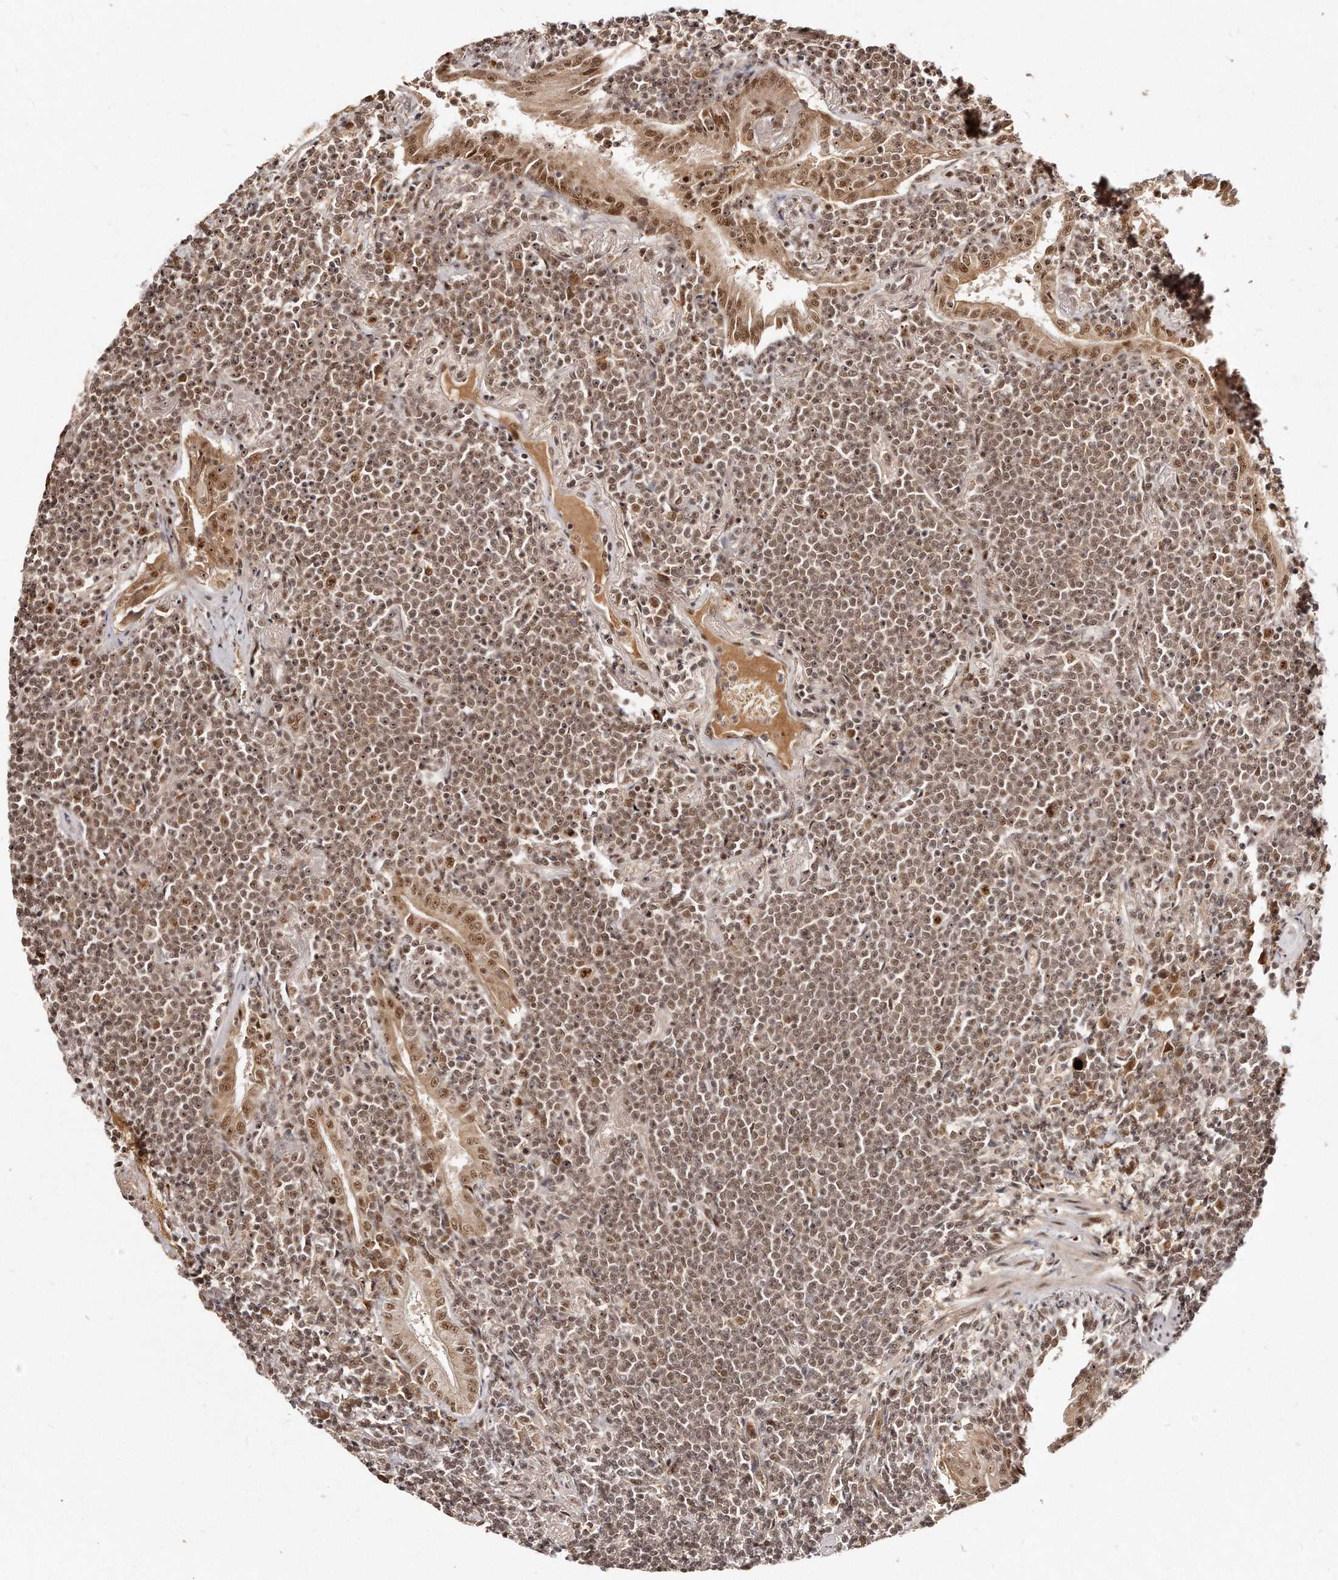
{"staining": {"intensity": "moderate", "quantity": ">75%", "location": "nuclear"}, "tissue": "lymphoma", "cell_type": "Tumor cells", "image_type": "cancer", "snomed": [{"axis": "morphology", "description": "Malignant lymphoma, non-Hodgkin's type, Low grade"}, {"axis": "topography", "description": "Lung"}], "caption": "This is an image of immunohistochemistry staining of malignant lymphoma, non-Hodgkin's type (low-grade), which shows moderate expression in the nuclear of tumor cells.", "gene": "SOX4", "patient": {"sex": "female", "age": 71}}